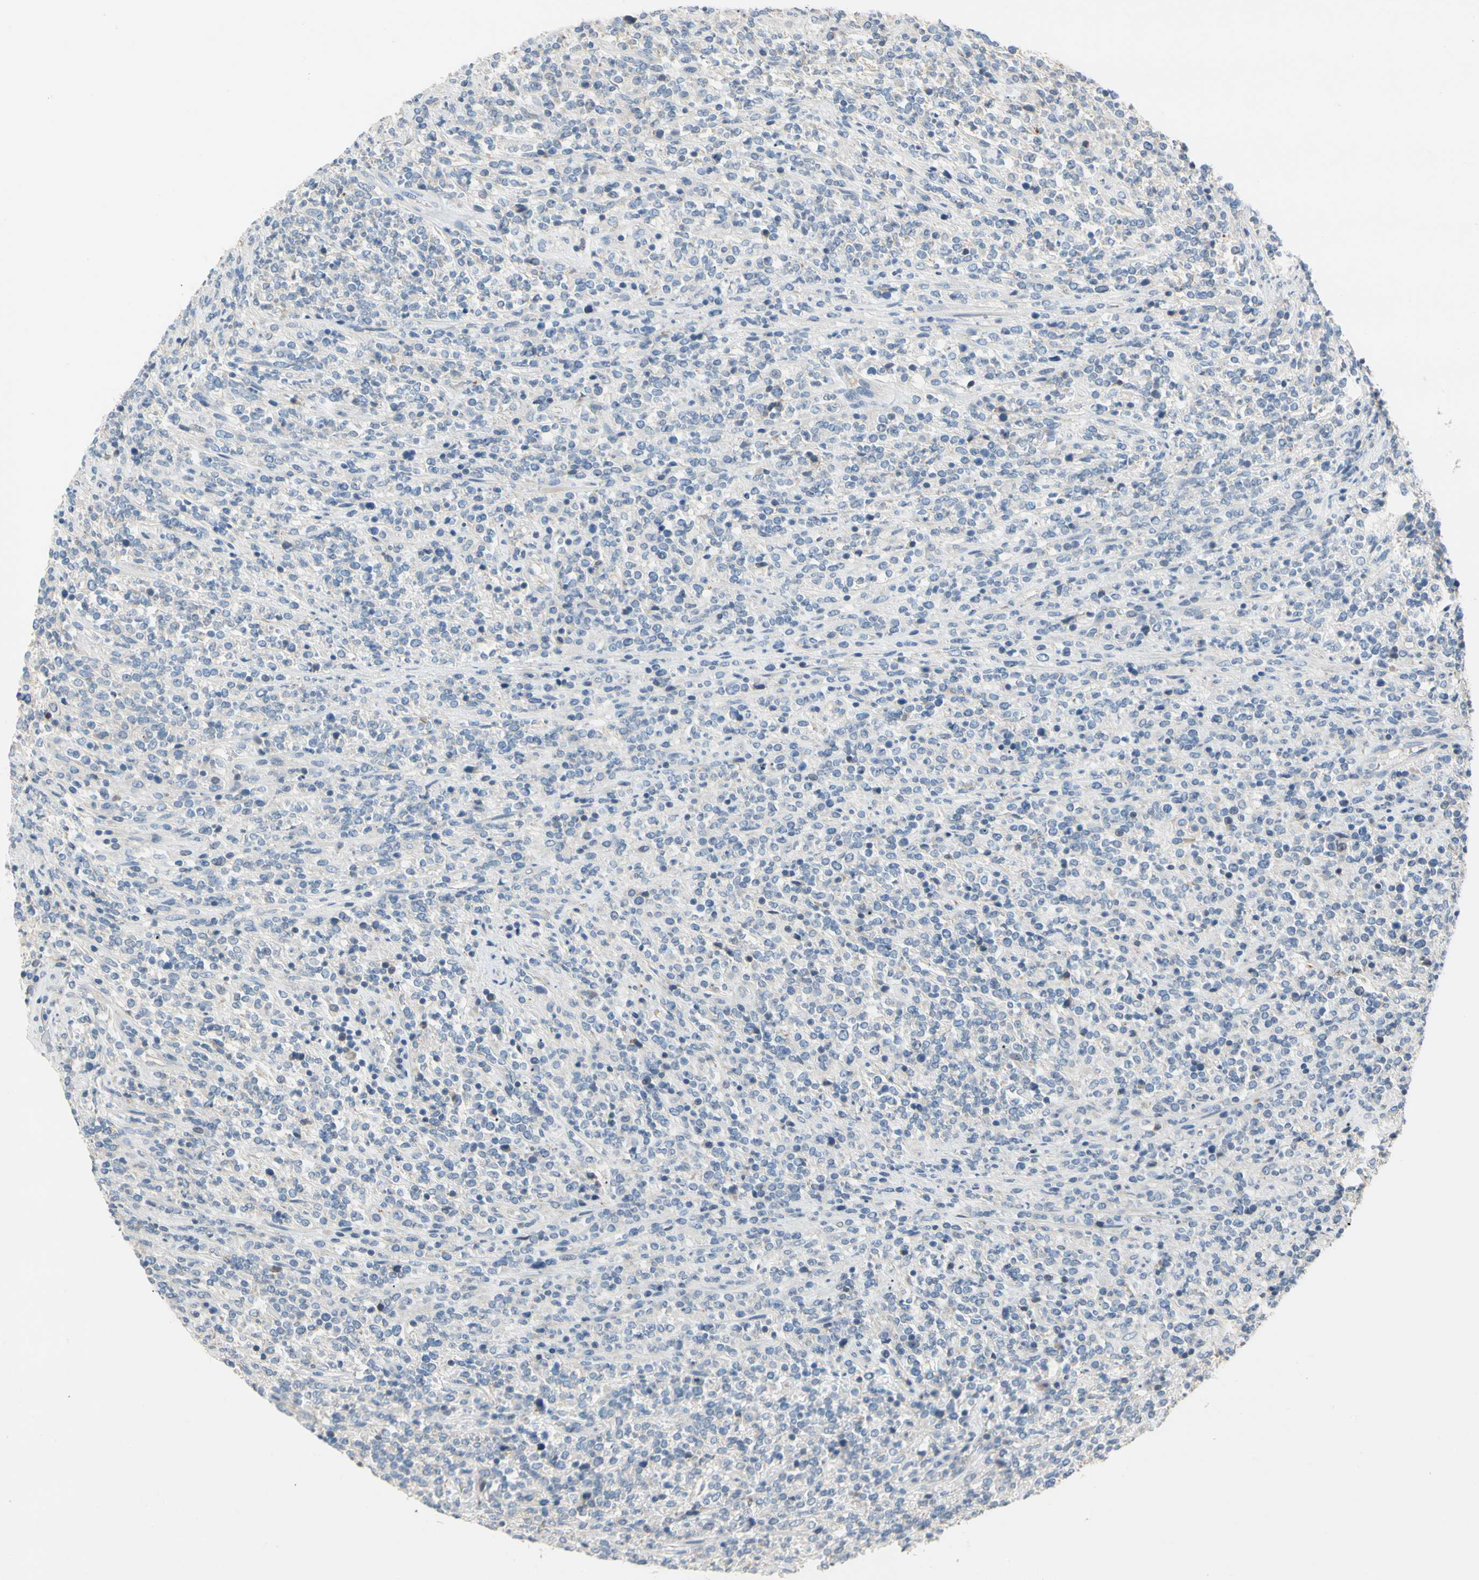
{"staining": {"intensity": "negative", "quantity": "none", "location": "none"}, "tissue": "lymphoma", "cell_type": "Tumor cells", "image_type": "cancer", "snomed": [{"axis": "morphology", "description": "Malignant lymphoma, non-Hodgkin's type, High grade"}, {"axis": "topography", "description": "Soft tissue"}], "caption": "IHC micrograph of human malignant lymphoma, non-Hodgkin's type (high-grade) stained for a protein (brown), which shows no positivity in tumor cells.", "gene": "CCM2L", "patient": {"sex": "male", "age": 18}}